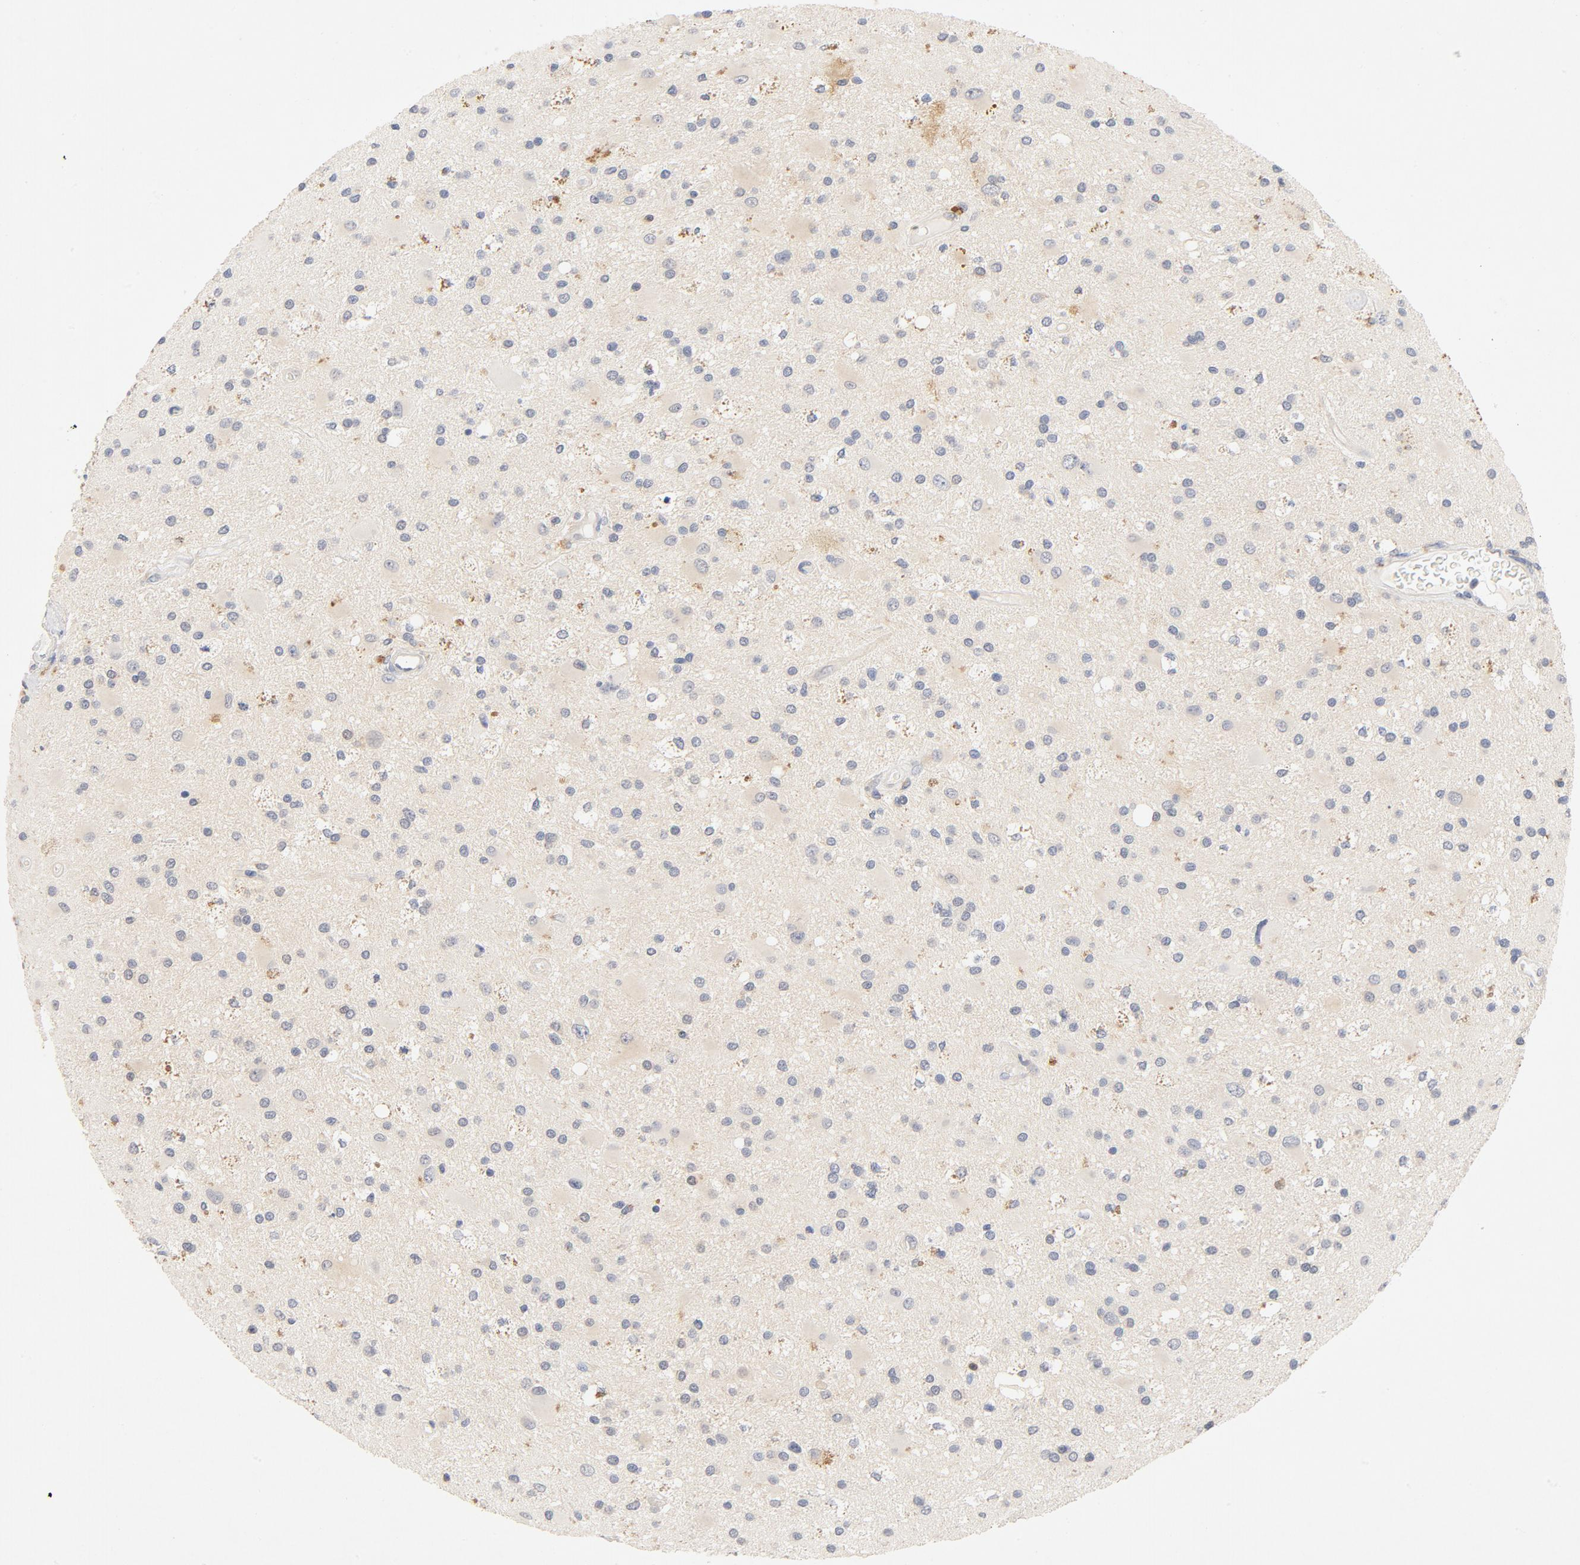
{"staining": {"intensity": "weak", "quantity": "25%-75%", "location": "cytoplasmic/membranous"}, "tissue": "glioma", "cell_type": "Tumor cells", "image_type": "cancer", "snomed": [{"axis": "morphology", "description": "Glioma, malignant, Low grade"}, {"axis": "topography", "description": "Brain"}], "caption": "The histopathology image shows staining of malignant glioma (low-grade), revealing weak cytoplasmic/membranous protein positivity (brown color) within tumor cells. The staining was performed using DAB, with brown indicating positive protein expression. Nuclei are stained blue with hematoxylin.", "gene": "STAT1", "patient": {"sex": "male", "age": 58}}